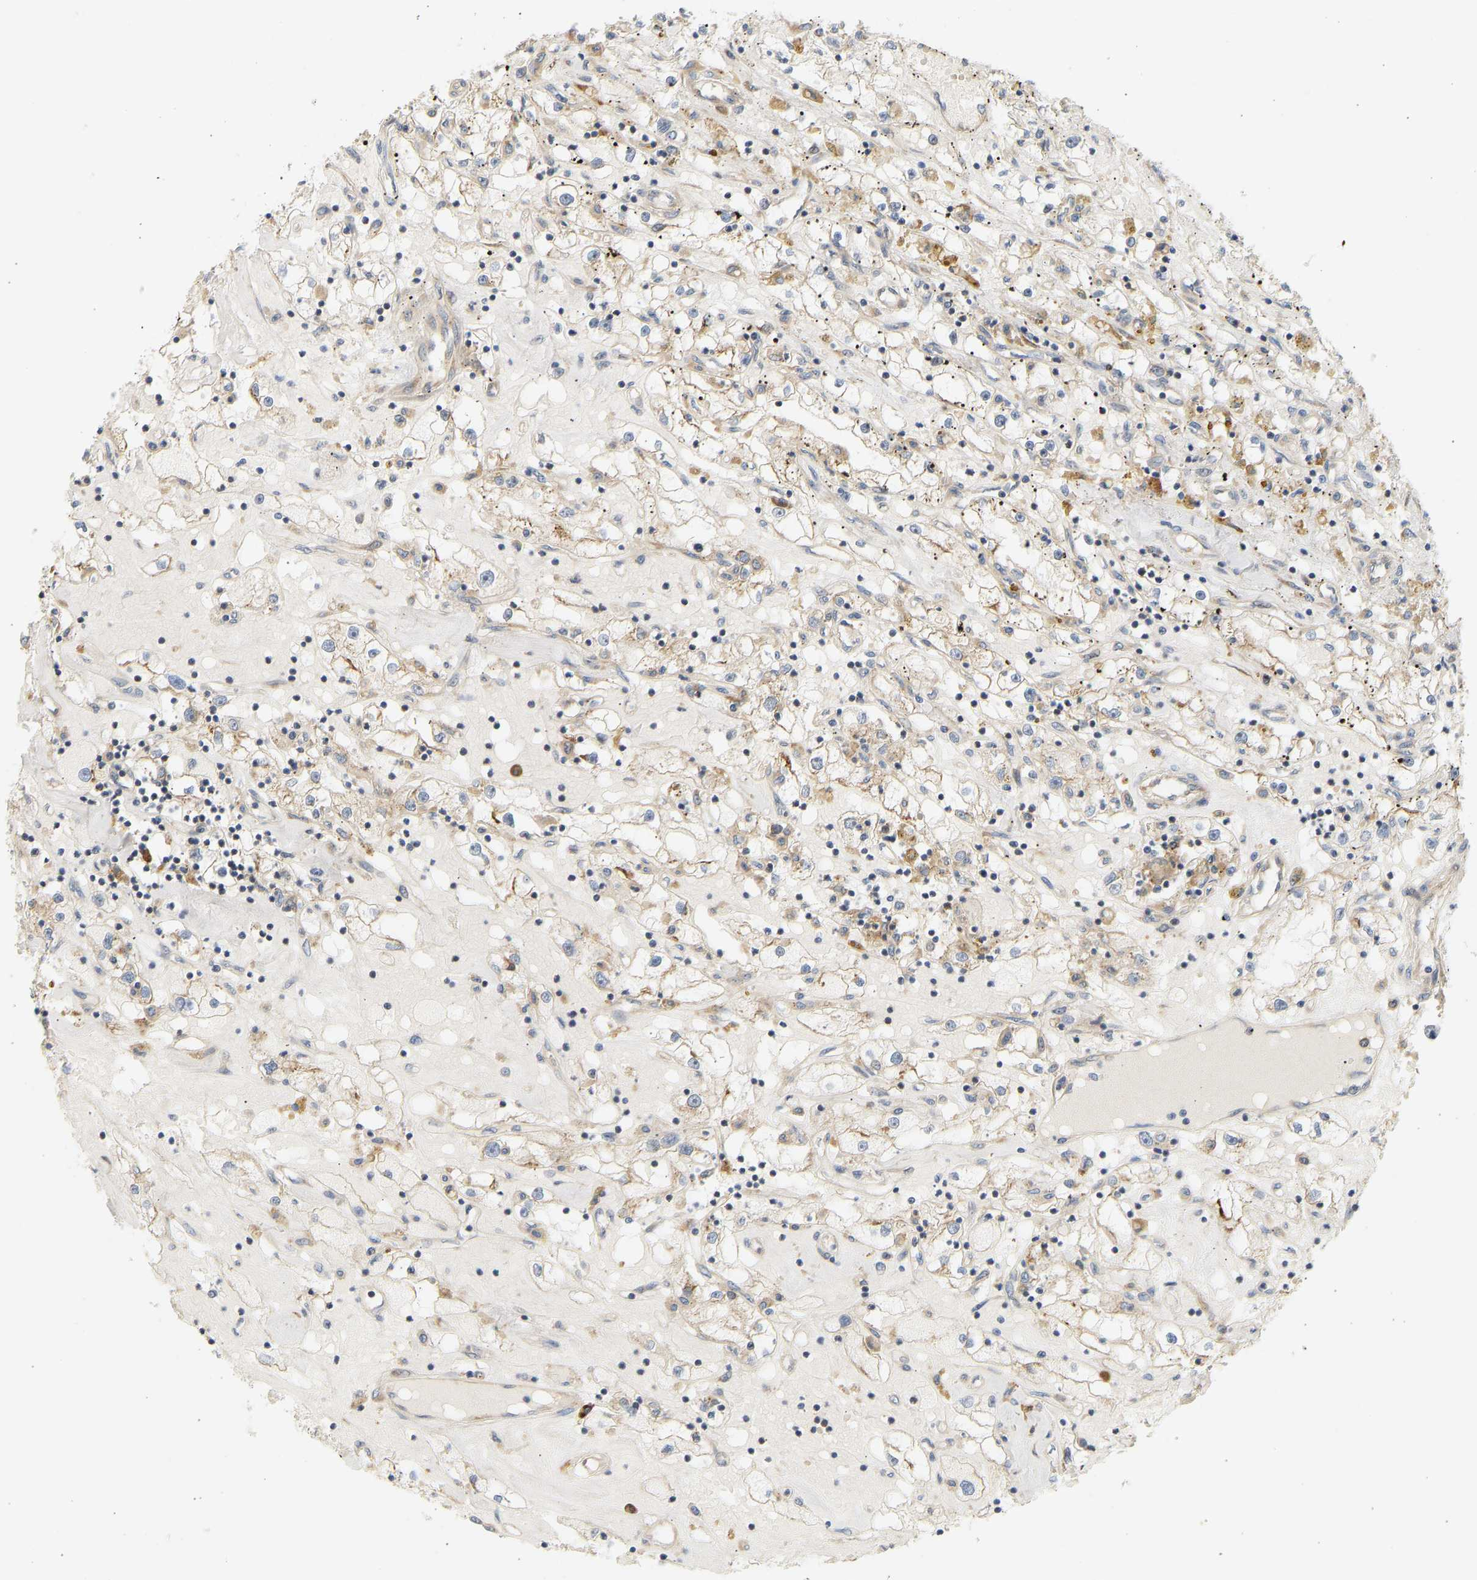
{"staining": {"intensity": "weak", "quantity": ">75%", "location": "cytoplasmic/membranous"}, "tissue": "renal cancer", "cell_type": "Tumor cells", "image_type": "cancer", "snomed": [{"axis": "morphology", "description": "Adenocarcinoma, NOS"}, {"axis": "topography", "description": "Kidney"}], "caption": "About >75% of tumor cells in adenocarcinoma (renal) show weak cytoplasmic/membranous protein expression as visualized by brown immunohistochemical staining.", "gene": "RPS14", "patient": {"sex": "male", "age": 56}}